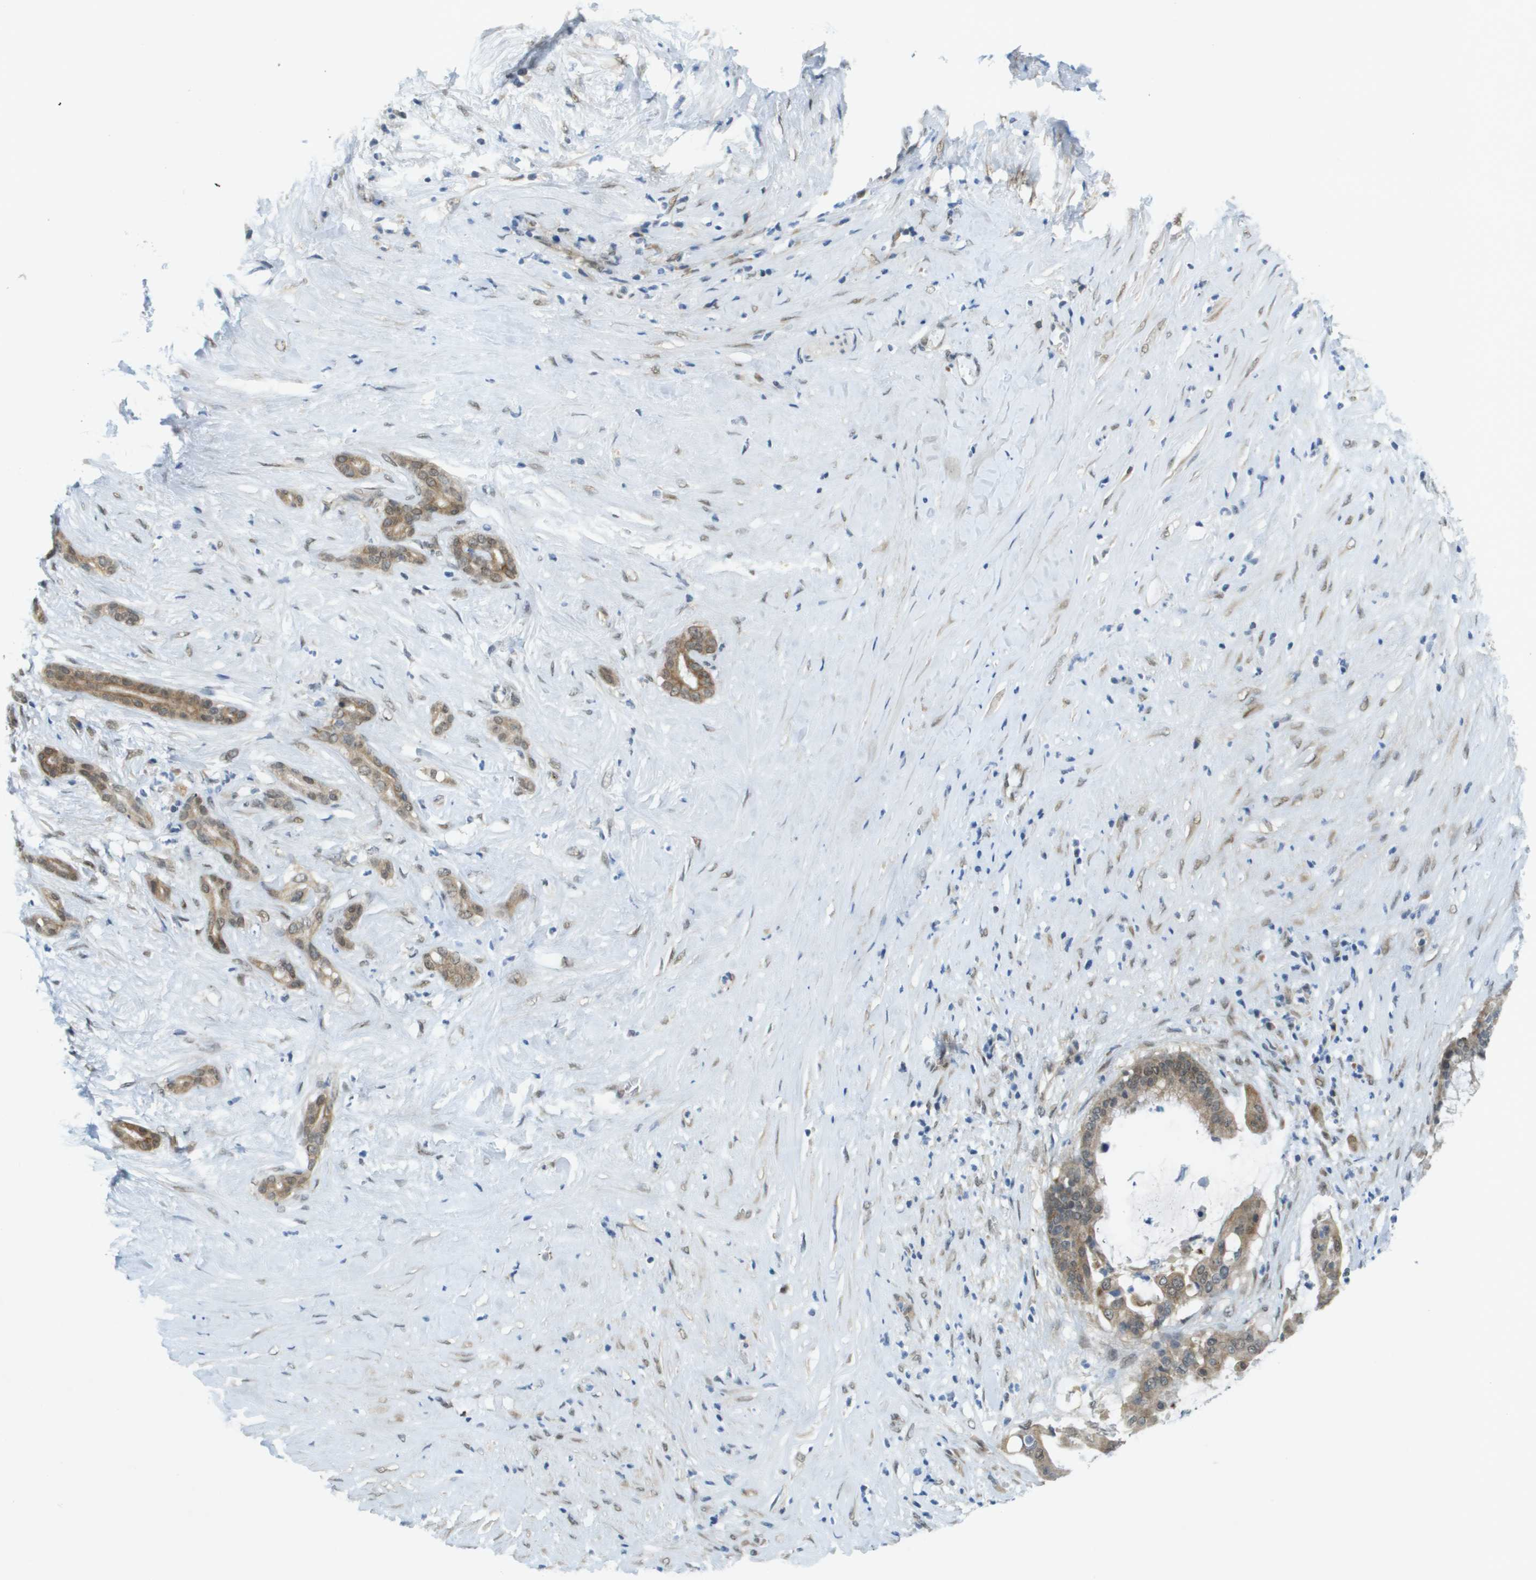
{"staining": {"intensity": "moderate", "quantity": ">75%", "location": "cytoplasmic/membranous,nuclear"}, "tissue": "pancreatic cancer", "cell_type": "Tumor cells", "image_type": "cancer", "snomed": [{"axis": "morphology", "description": "Adenocarcinoma, NOS"}, {"axis": "topography", "description": "Pancreas"}], "caption": "Protein staining reveals moderate cytoplasmic/membranous and nuclear expression in approximately >75% of tumor cells in pancreatic adenocarcinoma.", "gene": "ARID1B", "patient": {"sex": "male", "age": 41}}